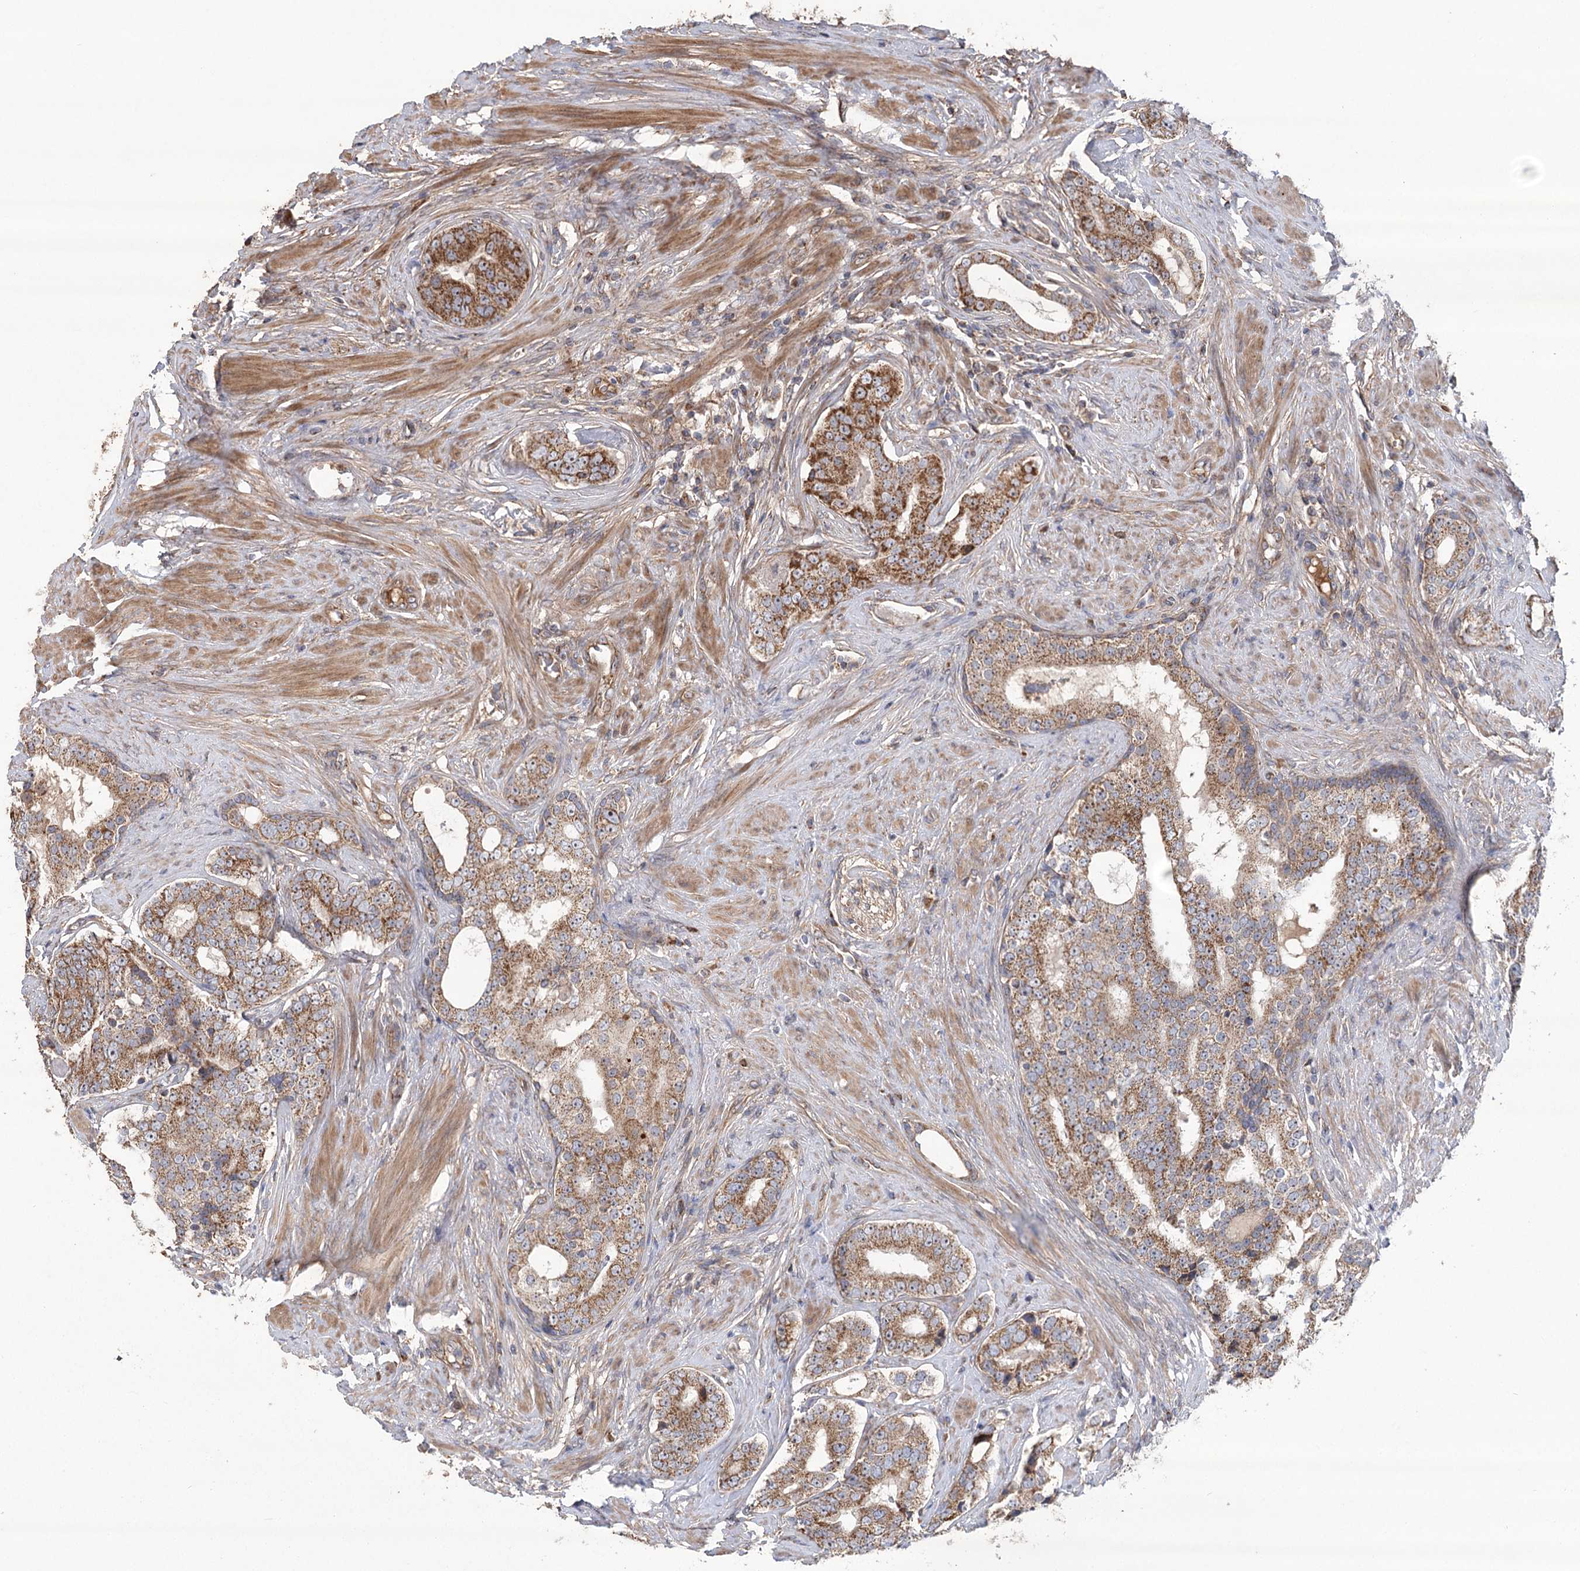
{"staining": {"intensity": "strong", "quantity": ">75%", "location": "cytoplasmic/membranous"}, "tissue": "prostate cancer", "cell_type": "Tumor cells", "image_type": "cancer", "snomed": [{"axis": "morphology", "description": "Adenocarcinoma, High grade"}, {"axis": "topography", "description": "Prostate"}], "caption": "Immunohistochemistry (IHC) (DAB) staining of human prostate cancer (adenocarcinoma (high-grade)) displays strong cytoplasmic/membranous protein positivity in about >75% of tumor cells. The staining was performed using DAB to visualize the protein expression in brown, while the nuclei were stained in blue with hematoxylin (Magnification: 20x).", "gene": "RWDD4", "patient": {"sex": "male", "age": 56}}